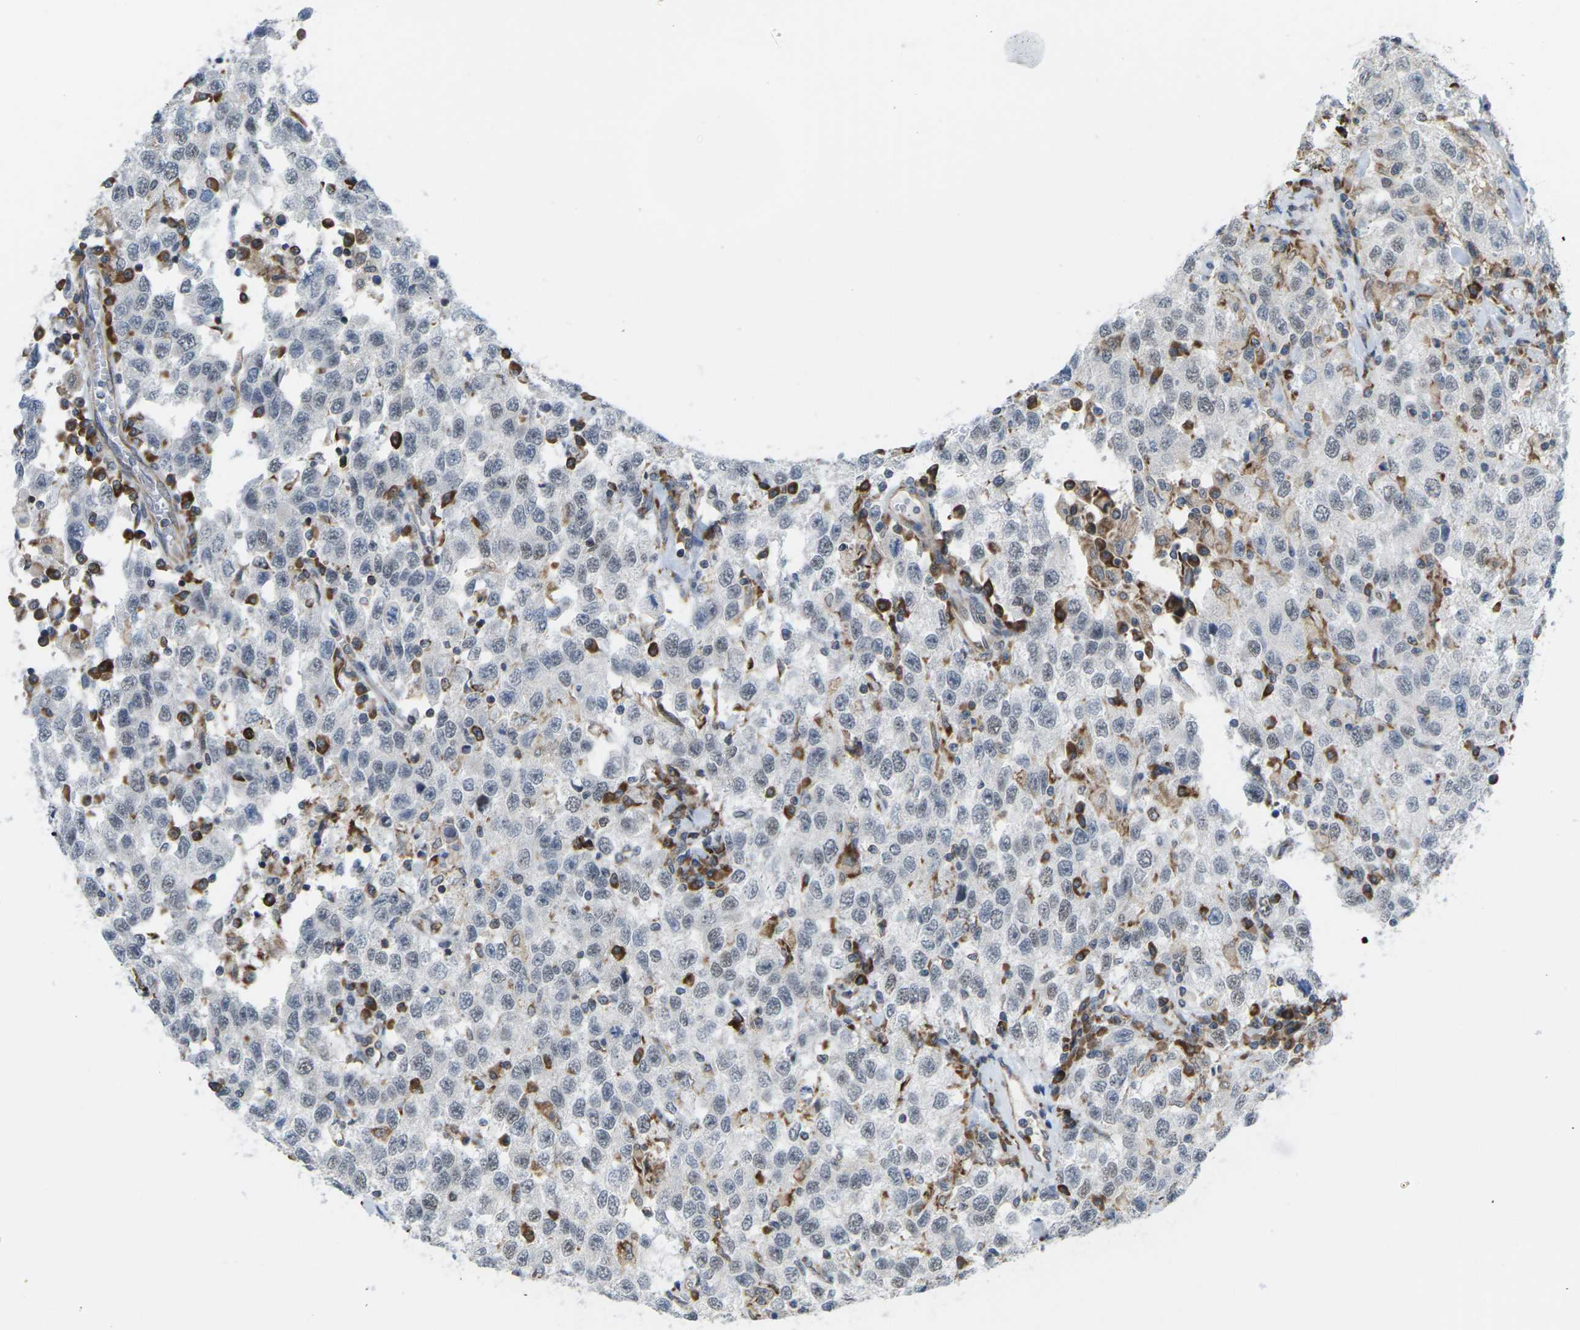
{"staining": {"intensity": "negative", "quantity": "none", "location": "none"}, "tissue": "testis cancer", "cell_type": "Tumor cells", "image_type": "cancer", "snomed": [{"axis": "morphology", "description": "Seminoma, NOS"}, {"axis": "topography", "description": "Testis"}], "caption": "This is an immunohistochemistry (IHC) micrograph of testis cancer (seminoma). There is no expression in tumor cells.", "gene": "PDZK1IP1", "patient": {"sex": "male", "age": 41}}